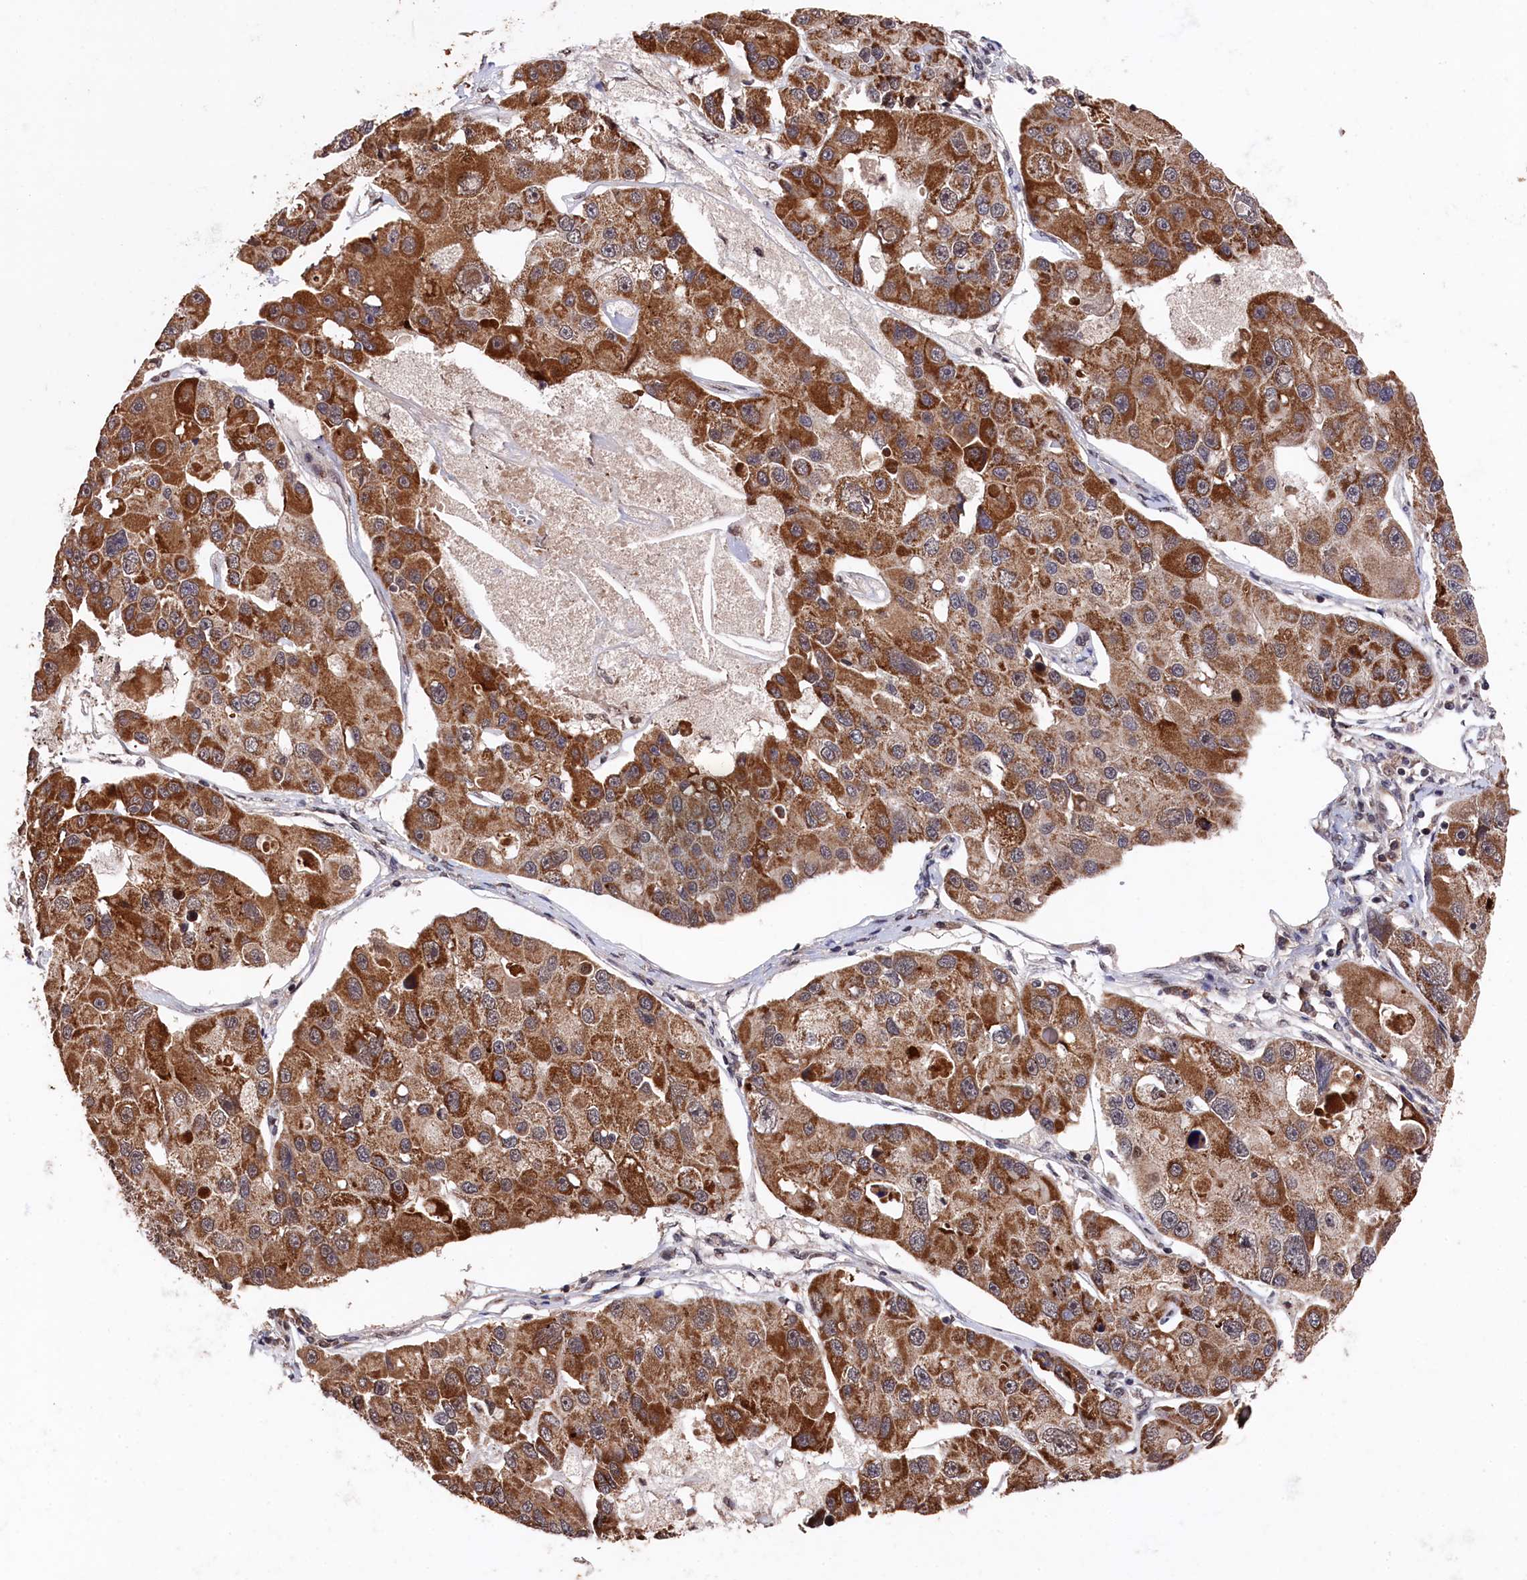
{"staining": {"intensity": "strong", "quantity": ">75%", "location": "cytoplasmic/membranous"}, "tissue": "lung cancer", "cell_type": "Tumor cells", "image_type": "cancer", "snomed": [{"axis": "morphology", "description": "Adenocarcinoma, NOS"}, {"axis": "topography", "description": "Lung"}], "caption": "Lung adenocarcinoma was stained to show a protein in brown. There is high levels of strong cytoplasmic/membranous expression in about >75% of tumor cells. (Brightfield microscopy of DAB IHC at high magnification).", "gene": "CLPX", "patient": {"sex": "female", "age": 54}}